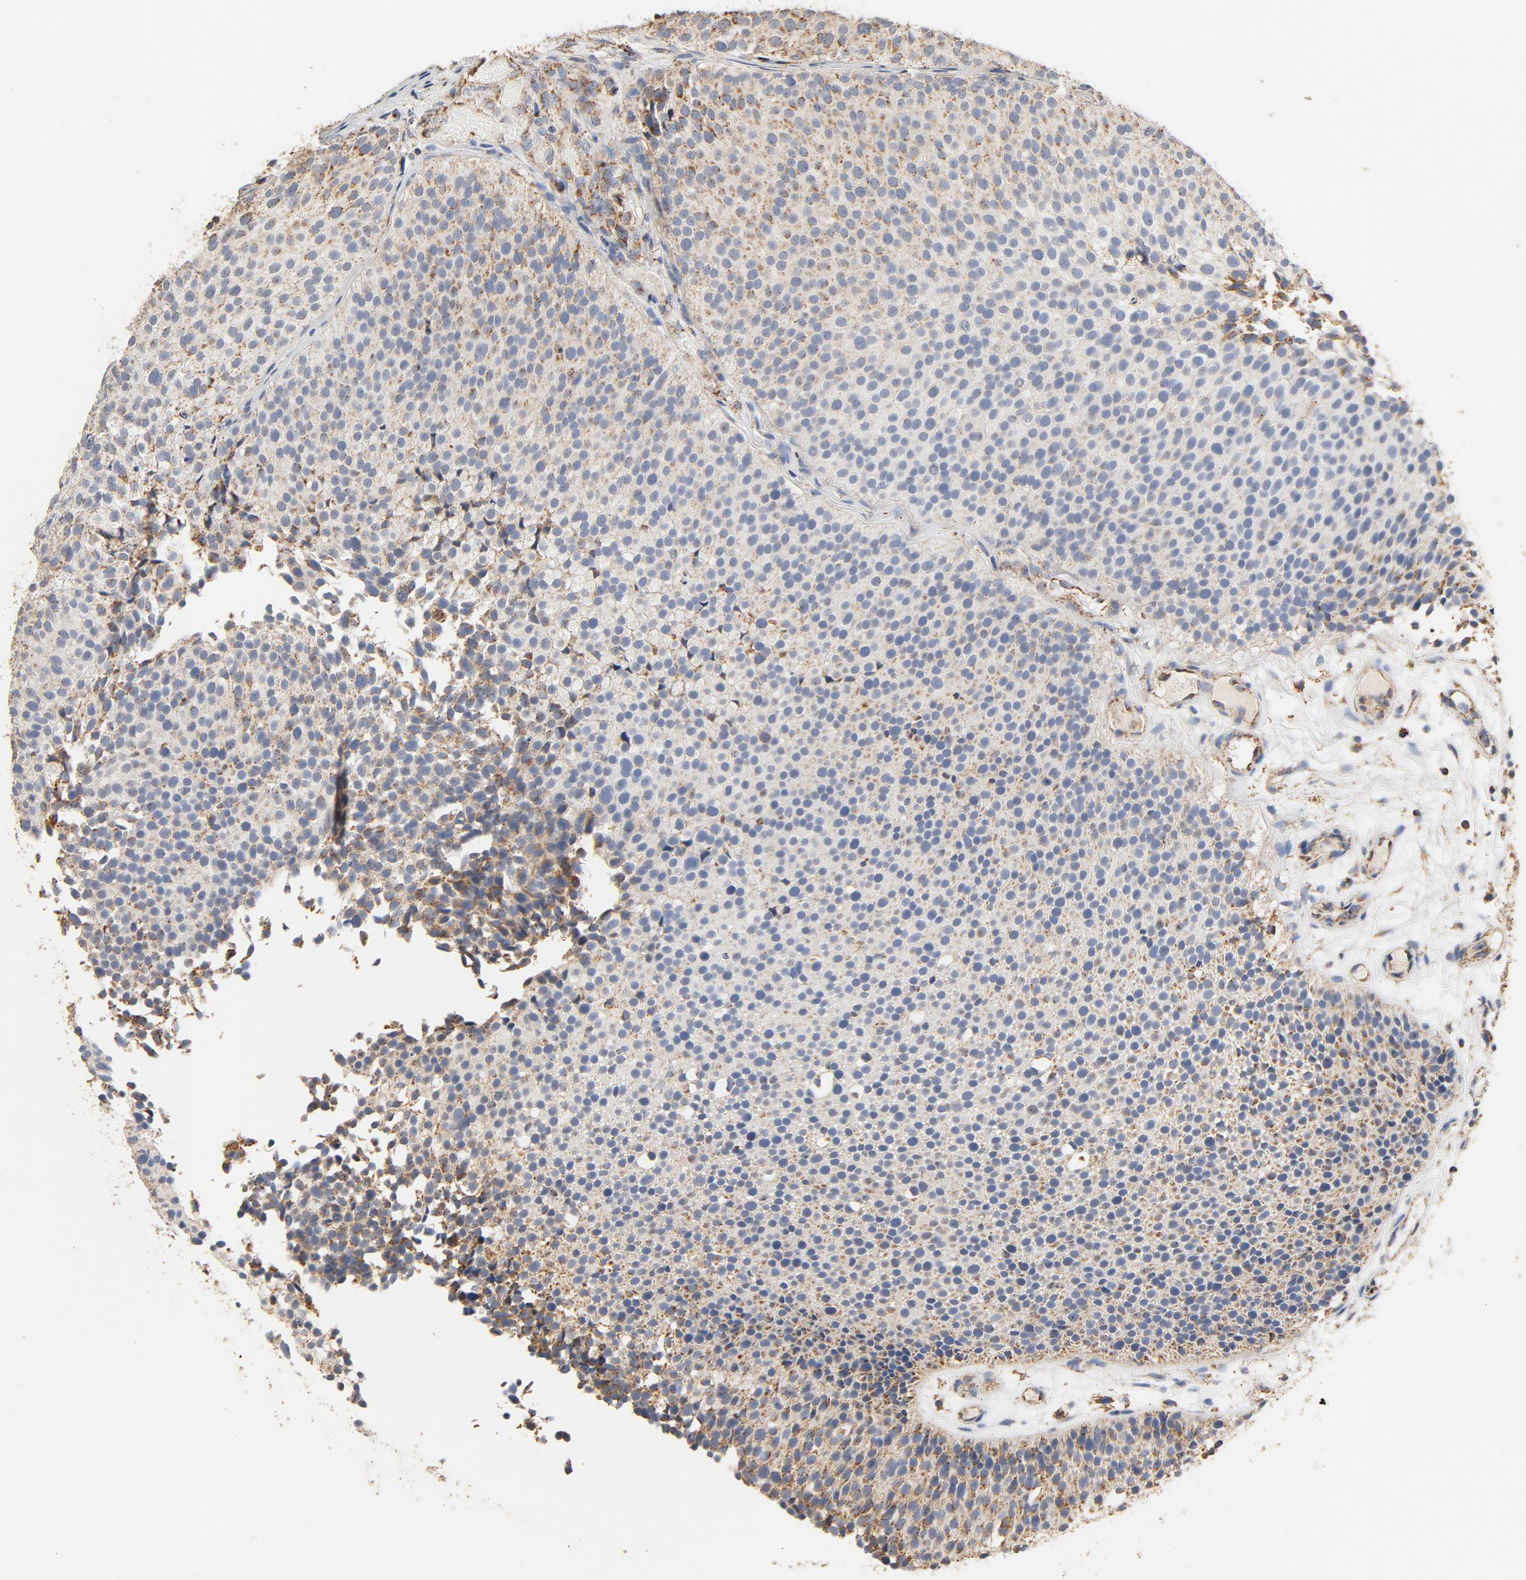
{"staining": {"intensity": "moderate", "quantity": "25%-75%", "location": "cytoplasmic/membranous"}, "tissue": "urothelial cancer", "cell_type": "Tumor cells", "image_type": "cancer", "snomed": [{"axis": "morphology", "description": "Urothelial carcinoma, Low grade"}, {"axis": "topography", "description": "Urinary bladder"}], "caption": "Protein staining of urothelial cancer tissue reveals moderate cytoplasmic/membranous positivity in about 25%-75% of tumor cells.", "gene": "COX4I1", "patient": {"sex": "male", "age": 85}}